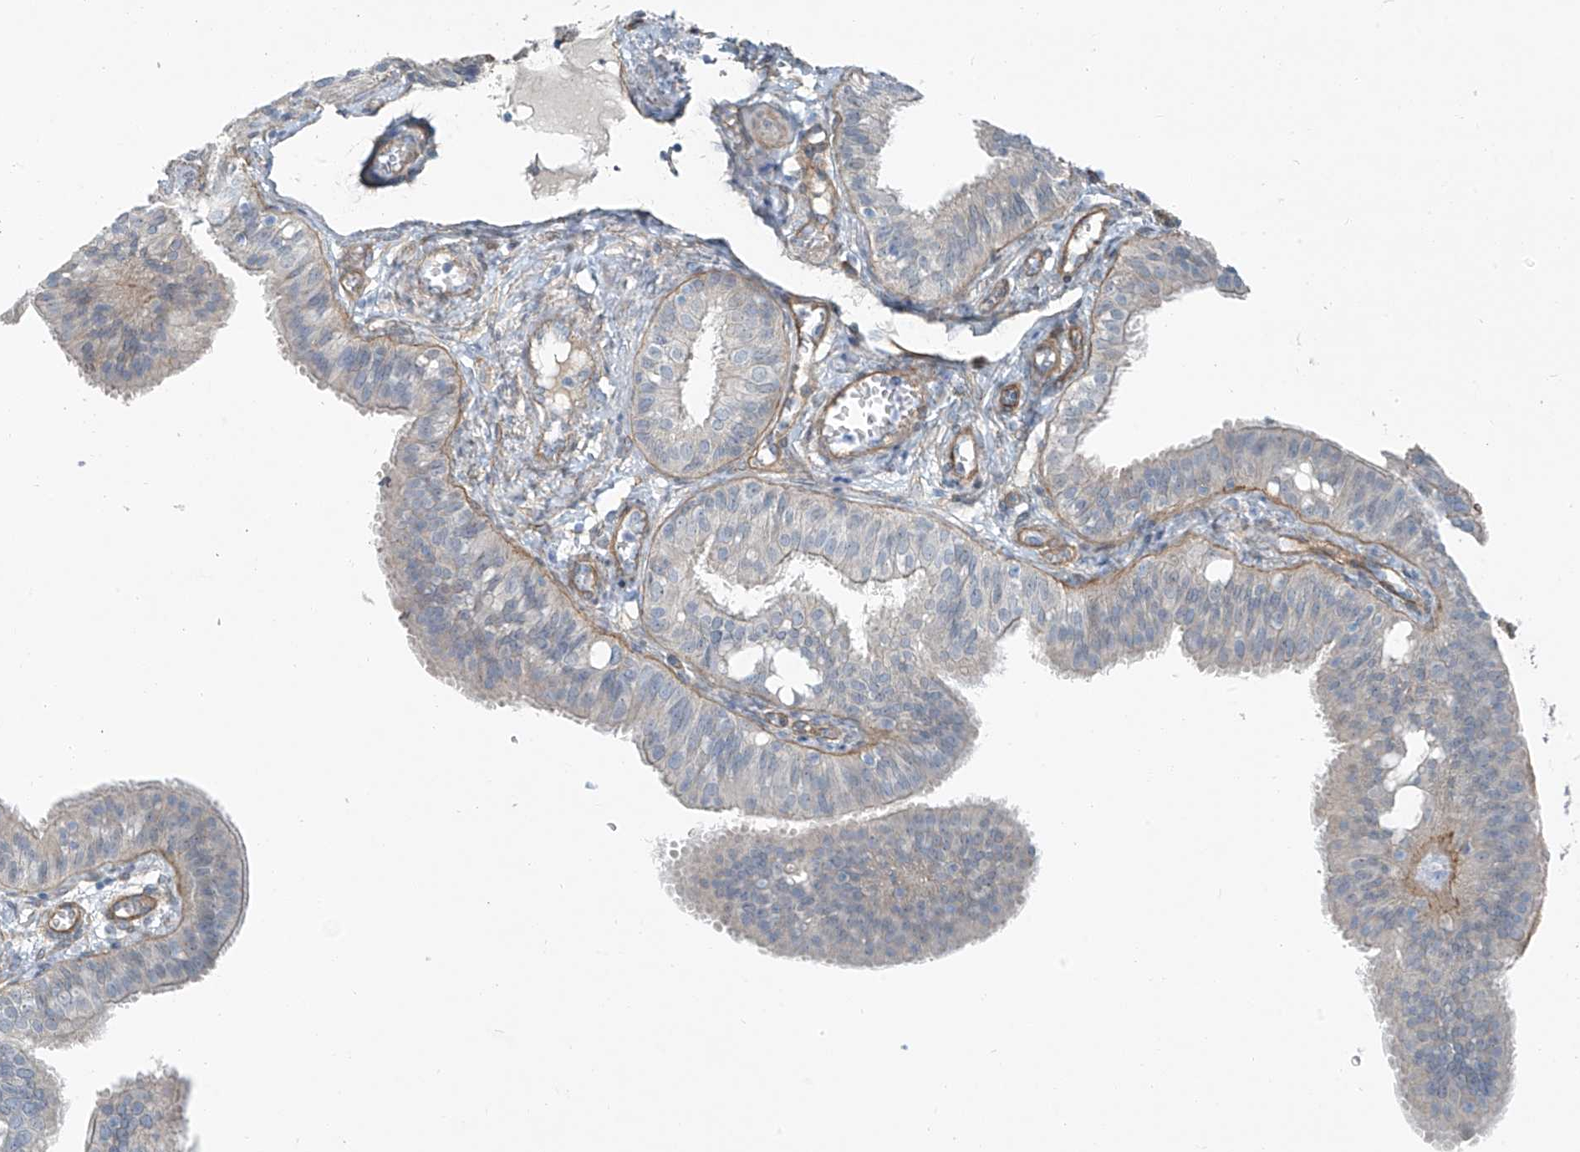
{"staining": {"intensity": "negative", "quantity": "none", "location": "none"}, "tissue": "fallopian tube", "cell_type": "Glandular cells", "image_type": "normal", "snomed": [{"axis": "morphology", "description": "Normal tissue, NOS"}, {"axis": "topography", "description": "Fallopian tube"}, {"axis": "topography", "description": "Ovary"}], "caption": "This is a micrograph of IHC staining of normal fallopian tube, which shows no expression in glandular cells.", "gene": "TNS2", "patient": {"sex": "female", "age": 42}}